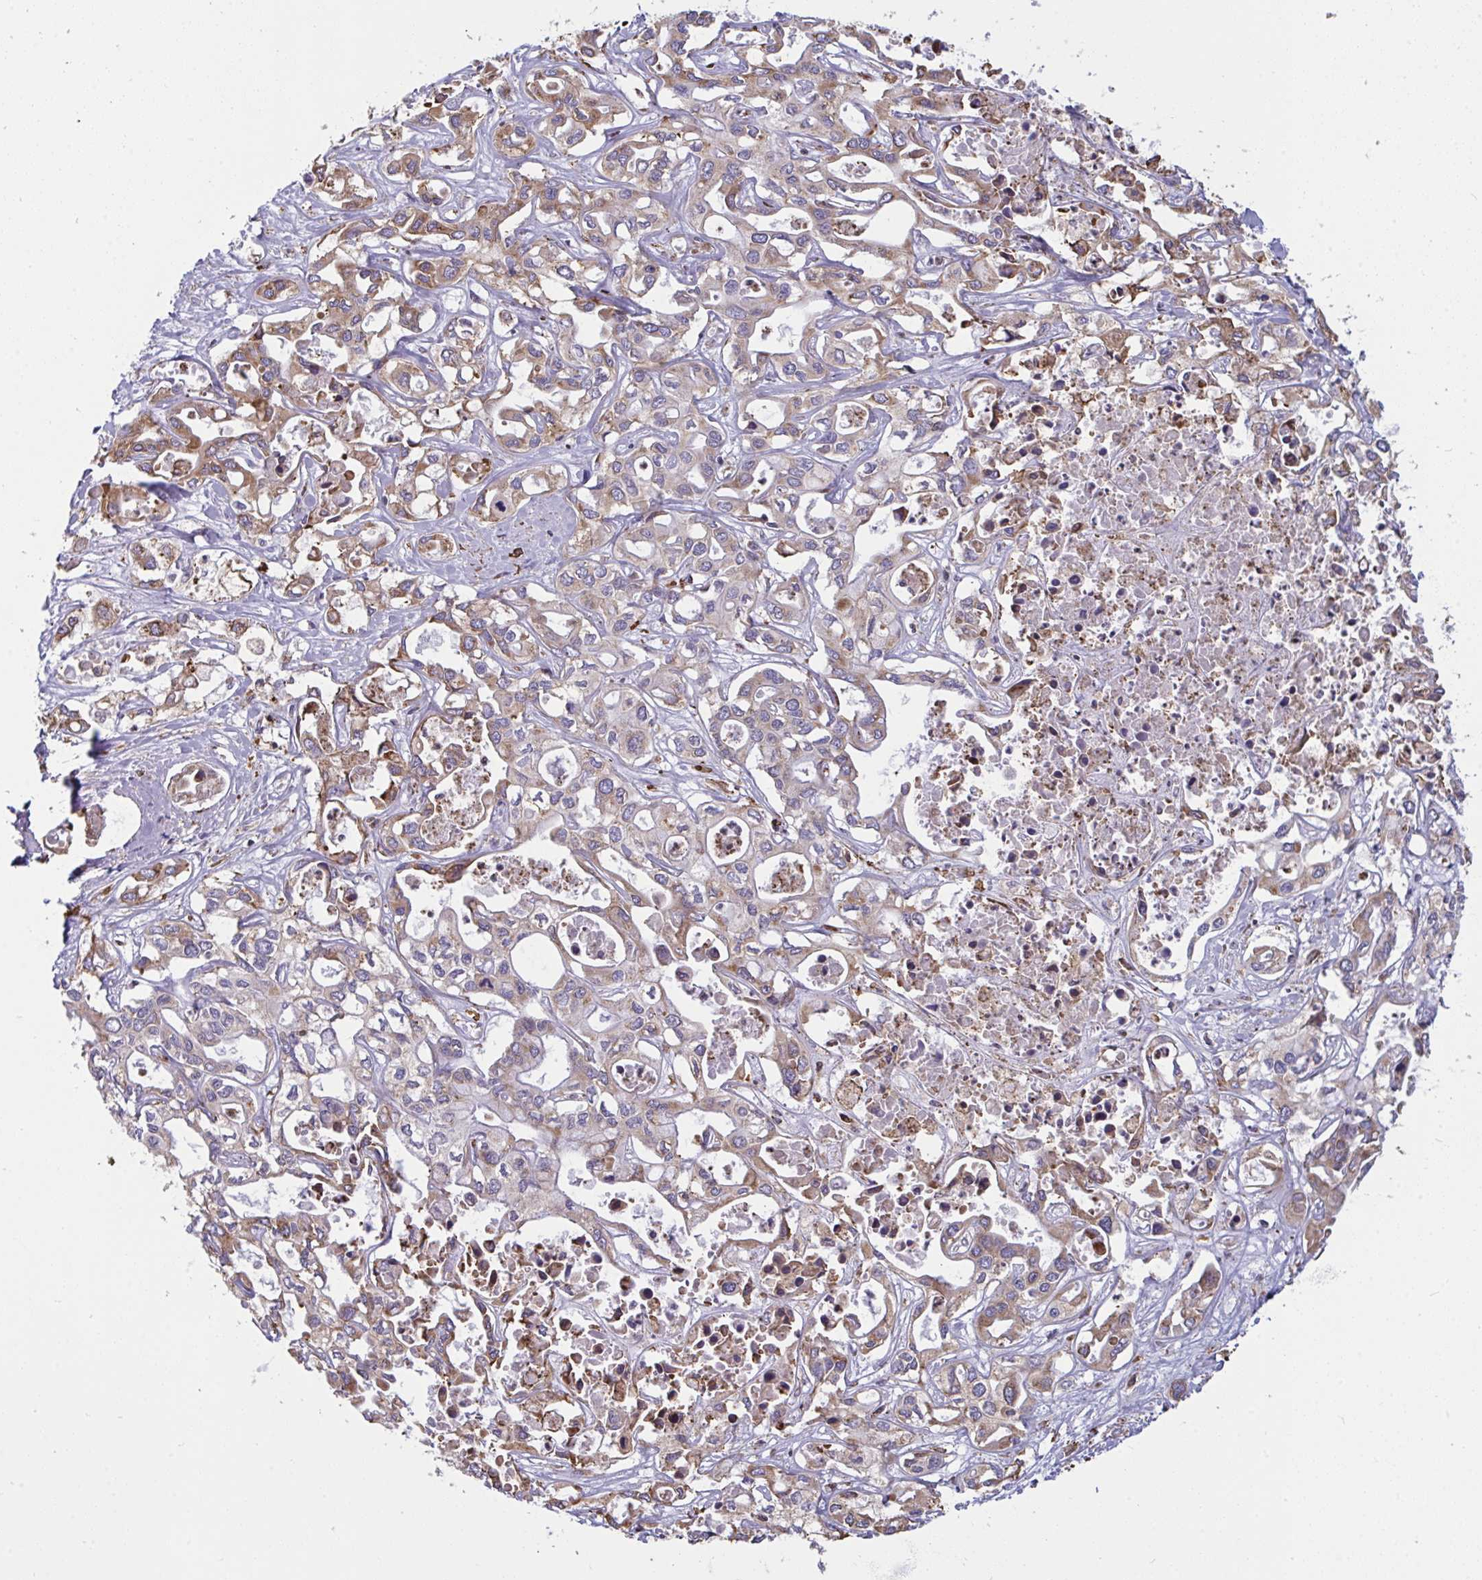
{"staining": {"intensity": "weak", "quantity": "25%-75%", "location": "cytoplasmic/membranous"}, "tissue": "liver cancer", "cell_type": "Tumor cells", "image_type": "cancer", "snomed": [{"axis": "morphology", "description": "Cholangiocarcinoma"}, {"axis": "topography", "description": "Liver"}], "caption": "Immunohistochemistry (IHC) (DAB (3,3'-diaminobenzidine)) staining of human liver cancer shows weak cytoplasmic/membranous protein expression in about 25%-75% of tumor cells.", "gene": "MYMK", "patient": {"sex": "female", "age": 64}}